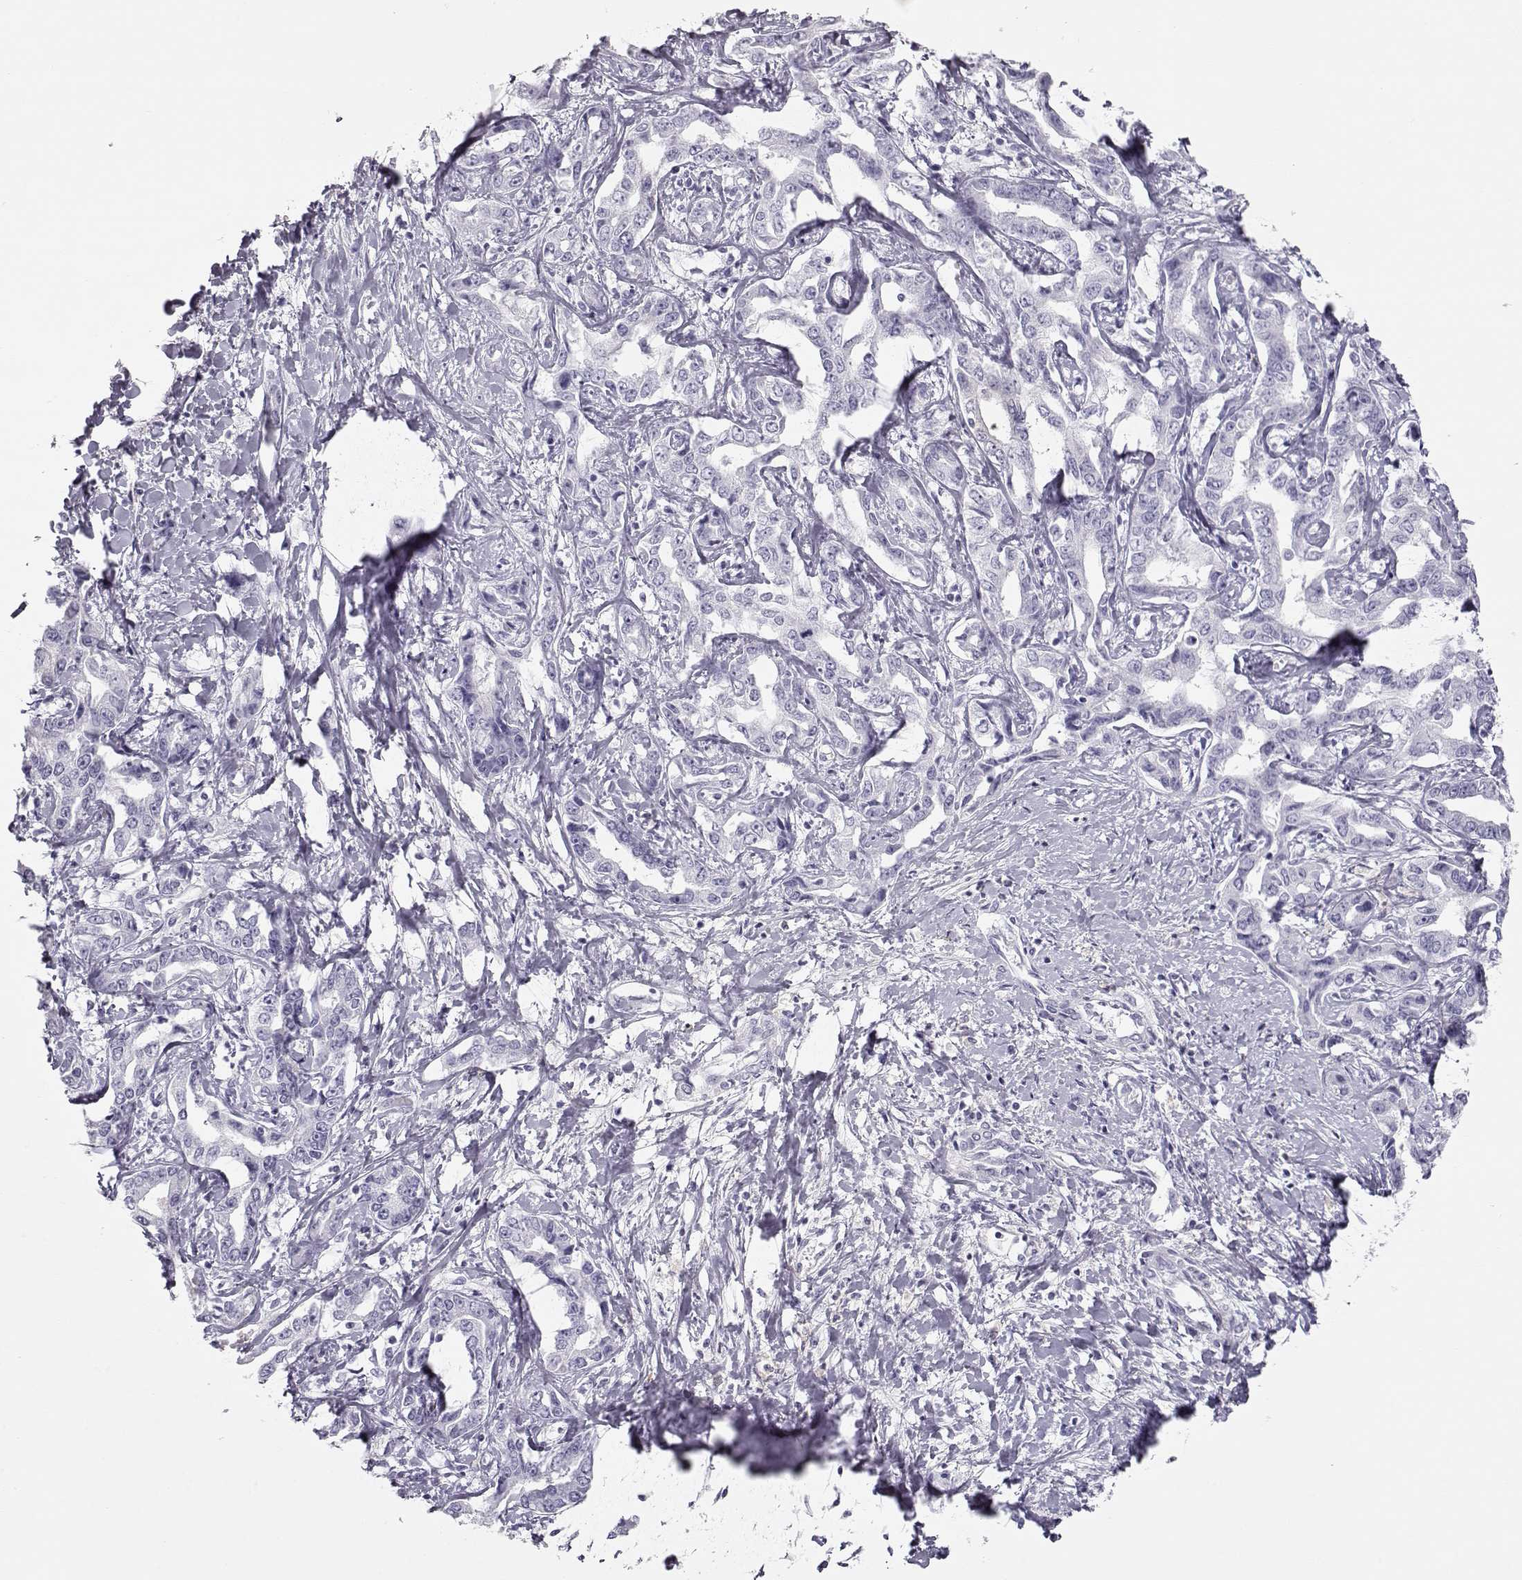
{"staining": {"intensity": "negative", "quantity": "none", "location": "none"}, "tissue": "liver cancer", "cell_type": "Tumor cells", "image_type": "cancer", "snomed": [{"axis": "morphology", "description": "Cholangiocarcinoma"}, {"axis": "topography", "description": "Liver"}], "caption": "Immunohistochemistry of cholangiocarcinoma (liver) displays no positivity in tumor cells.", "gene": "MIP", "patient": {"sex": "male", "age": 59}}